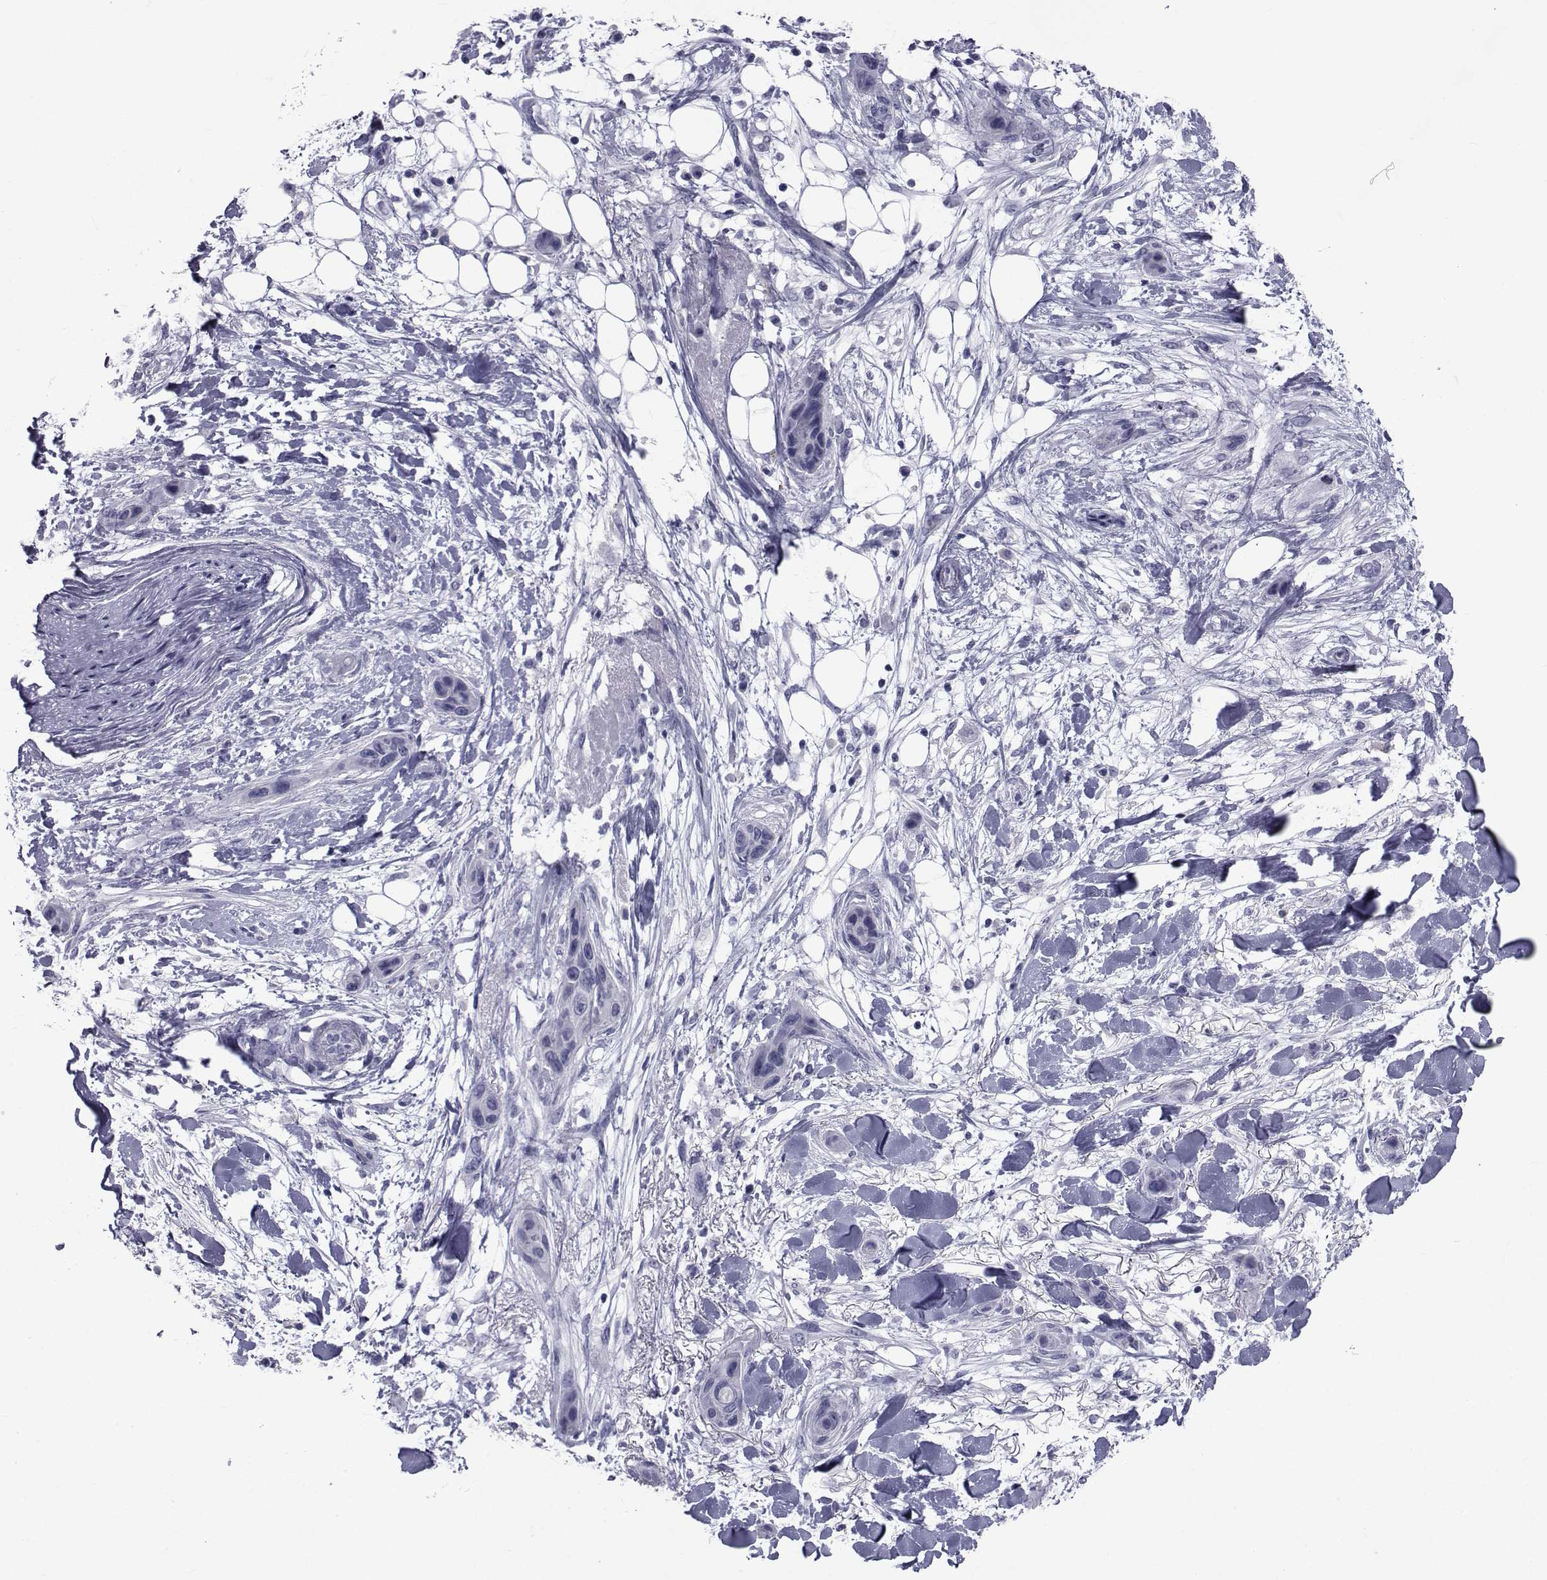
{"staining": {"intensity": "negative", "quantity": "none", "location": "none"}, "tissue": "skin cancer", "cell_type": "Tumor cells", "image_type": "cancer", "snomed": [{"axis": "morphology", "description": "Squamous cell carcinoma, NOS"}, {"axis": "topography", "description": "Skin"}], "caption": "The IHC photomicrograph has no significant positivity in tumor cells of skin cancer (squamous cell carcinoma) tissue. (Immunohistochemistry, brightfield microscopy, high magnification).", "gene": "PDE6H", "patient": {"sex": "male", "age": 79}}